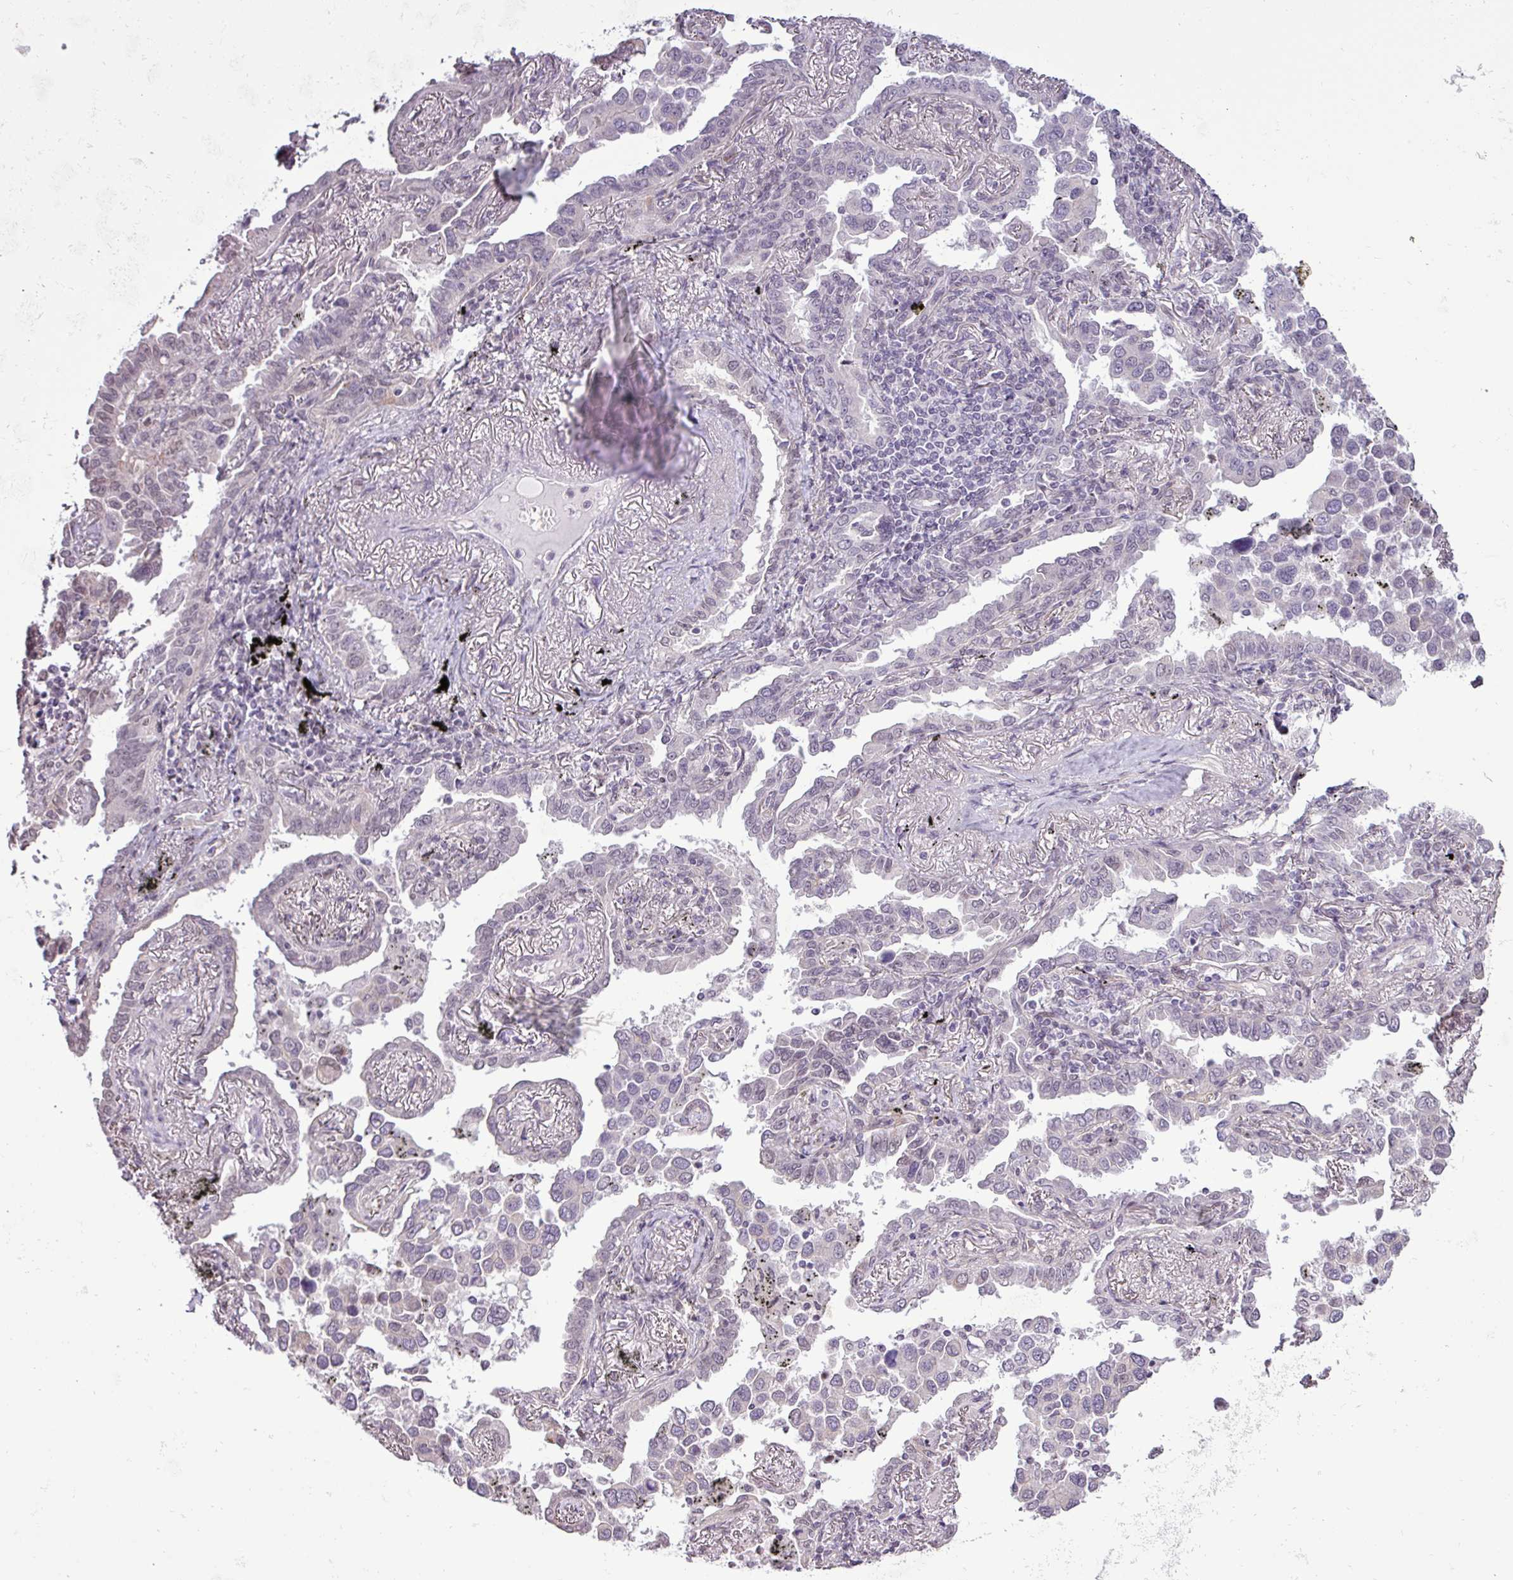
{"staining": {"intensity": "negative", "quantity": "none", "location": "none"}, "tissue": "lung cancer", "cell_type": "Tumor cells", "image_type": "cancer", "snomed": [{"axis": "morphology", "description": "Adenocarcinoma, NOS"}, {"axis": "topography", "description": "Lung"}], "caption": "Immunohistochemical staining of human lung cancer (adenocarcinoma) displays no significant expression in tumor cells.", "gene": "GPT2", "patient": {"sex": "male", "age": 67}}